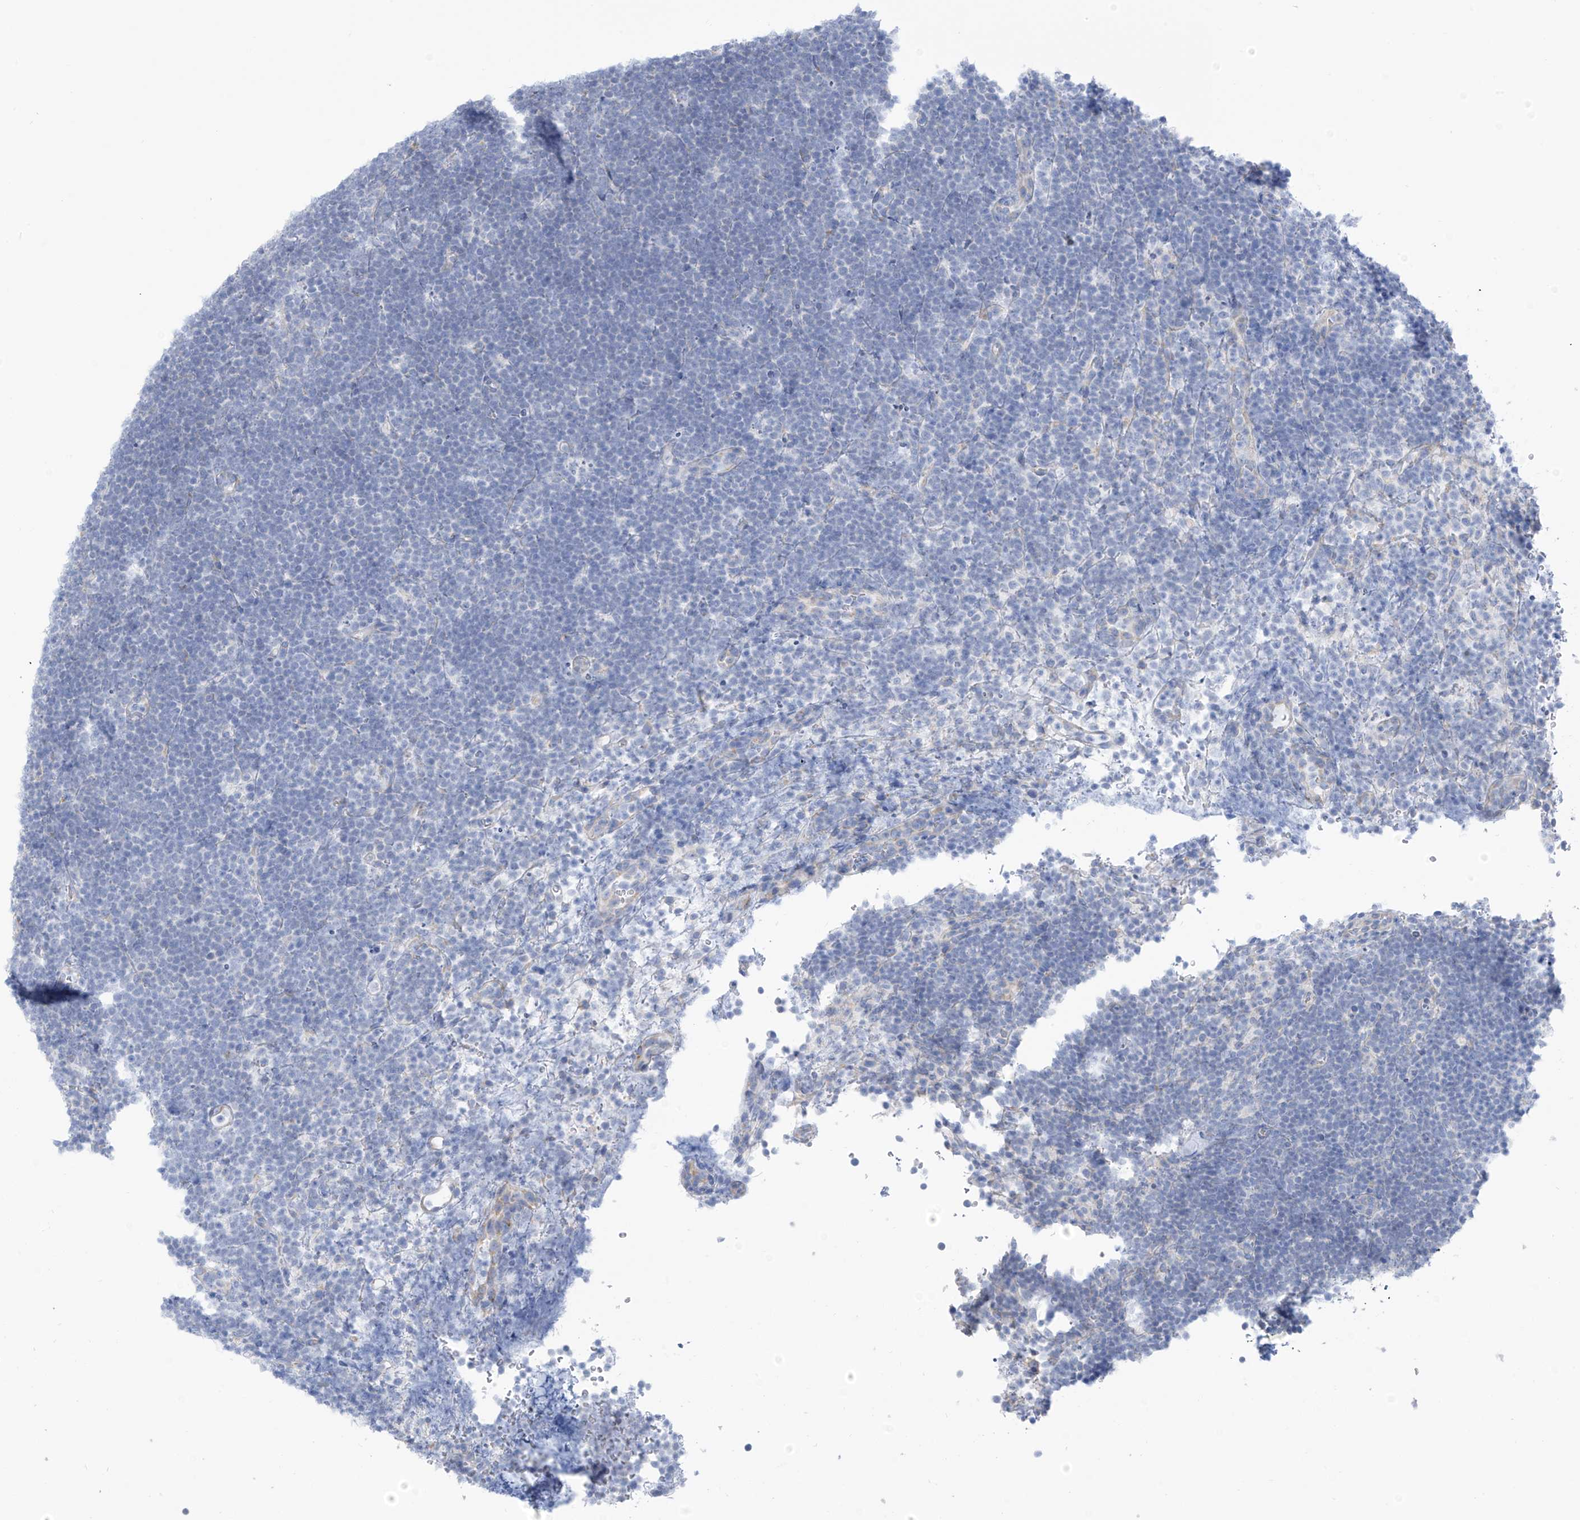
{"staining": {"intensity": "negative", "quantity": "none", "location": "none"}, "tissue": "lymphoma", "cell_type": "Tumor cells", "image_type": "cancer", "snomed": [{"axis": "morphology", "description": "Malignant lymphoma, non-Hodgkin's type, High grade"}, {"axis": "topography", "description": "Lymph node"}], "caption": "Immunohistochemistry image of lymphoma stained for a protein (brown), which exhibits no positivity in tumor cells. (DAB (3,3'-diaminobenzidine) immunohistochemistry (IHC), high magnification).", "gene": "RCN2", "patient": {"sex": "male", "age": 13}}